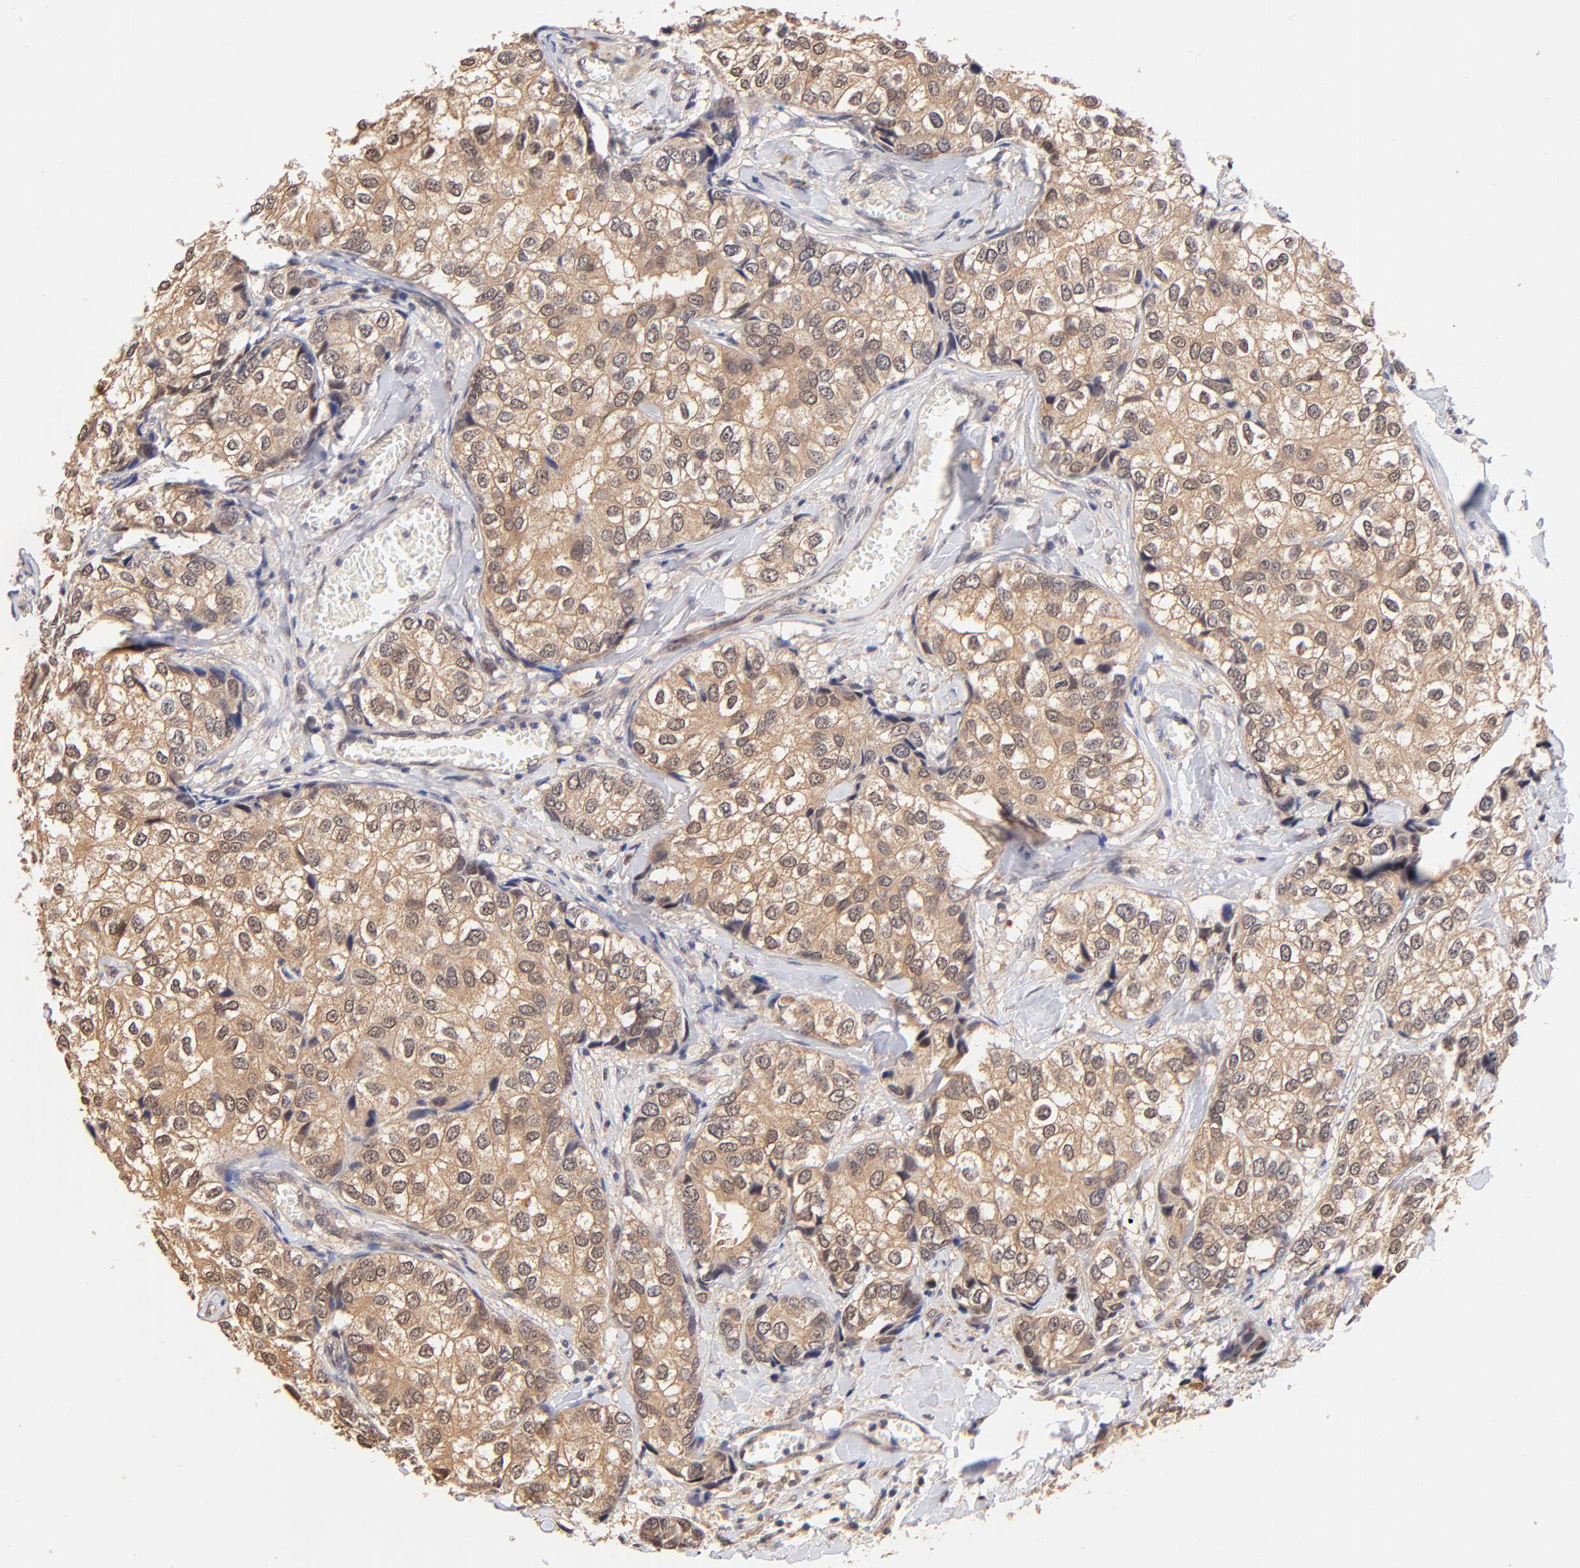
{"staining": {"intensity": "weak", "quantity": ">75%", "location": "cytoplasmic/membranous"}, "tissue": "breast cancer", "cell_type": "Tumor cells", "image_type": "cancer", "snomed": [{"axis": "morphology", "description": "Duct carcinoma"}, {"axis": "topography", "description": "Breast"}], "caption": "Breast cancer (intraductal carcinoma) stained for a protein reveals weak cytoplasmic/membranous positivity in tumor cells.", "gene": "TXNL1", "patient": {"sex": "female", "age": 68}}